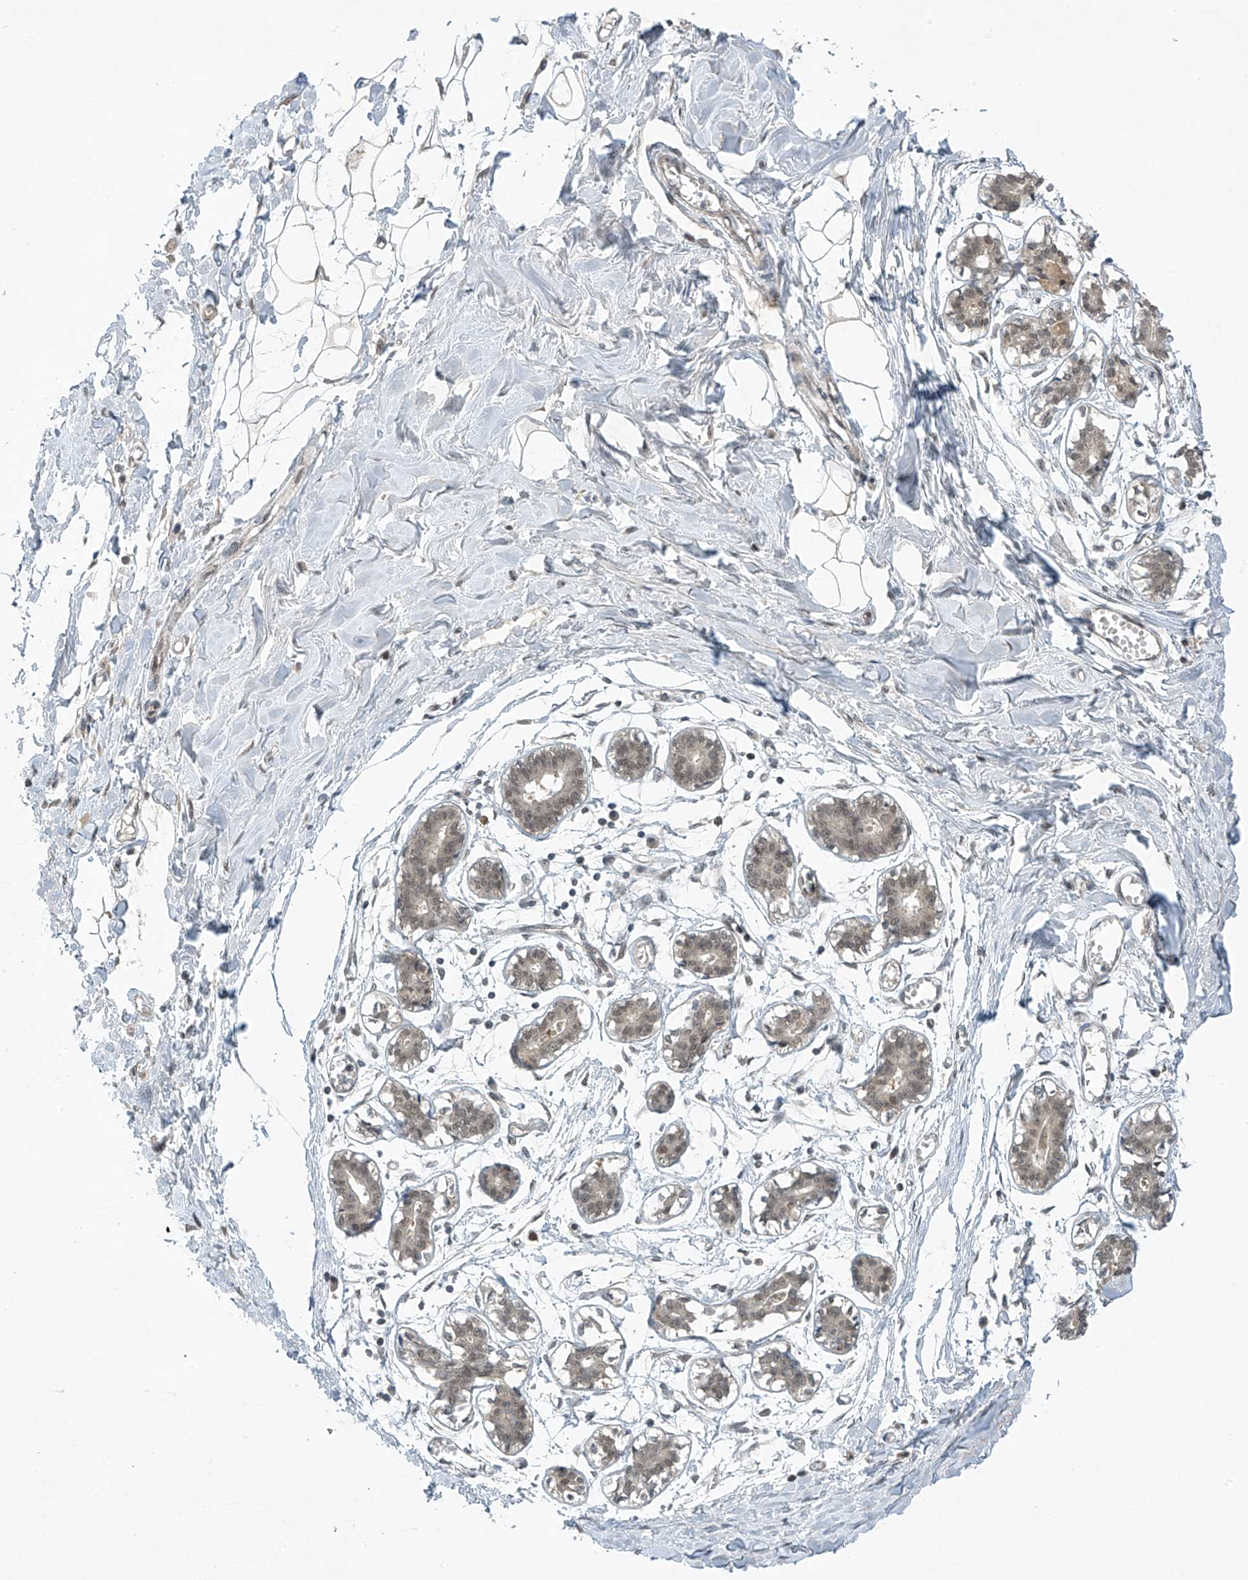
{"staining": {"intensity": "weak", "quantity": "25%-75%", "location": "nuclear"}, "tissue": "breast", "cell_type": "Adipocytes", "image_type": "normal", "snomed": [{"axis": "morphology", "description": "Normal tissue, NOS"}, {"axis": "topography", "description": "Breast"}], "caption": "About 25%-75% of adipocytes in benign breast display weak nuclear protein staining as visualized by brown immunohistochemical staining.", "gene": "TAF8", "patient": {"sex": "female", "age": 27}}